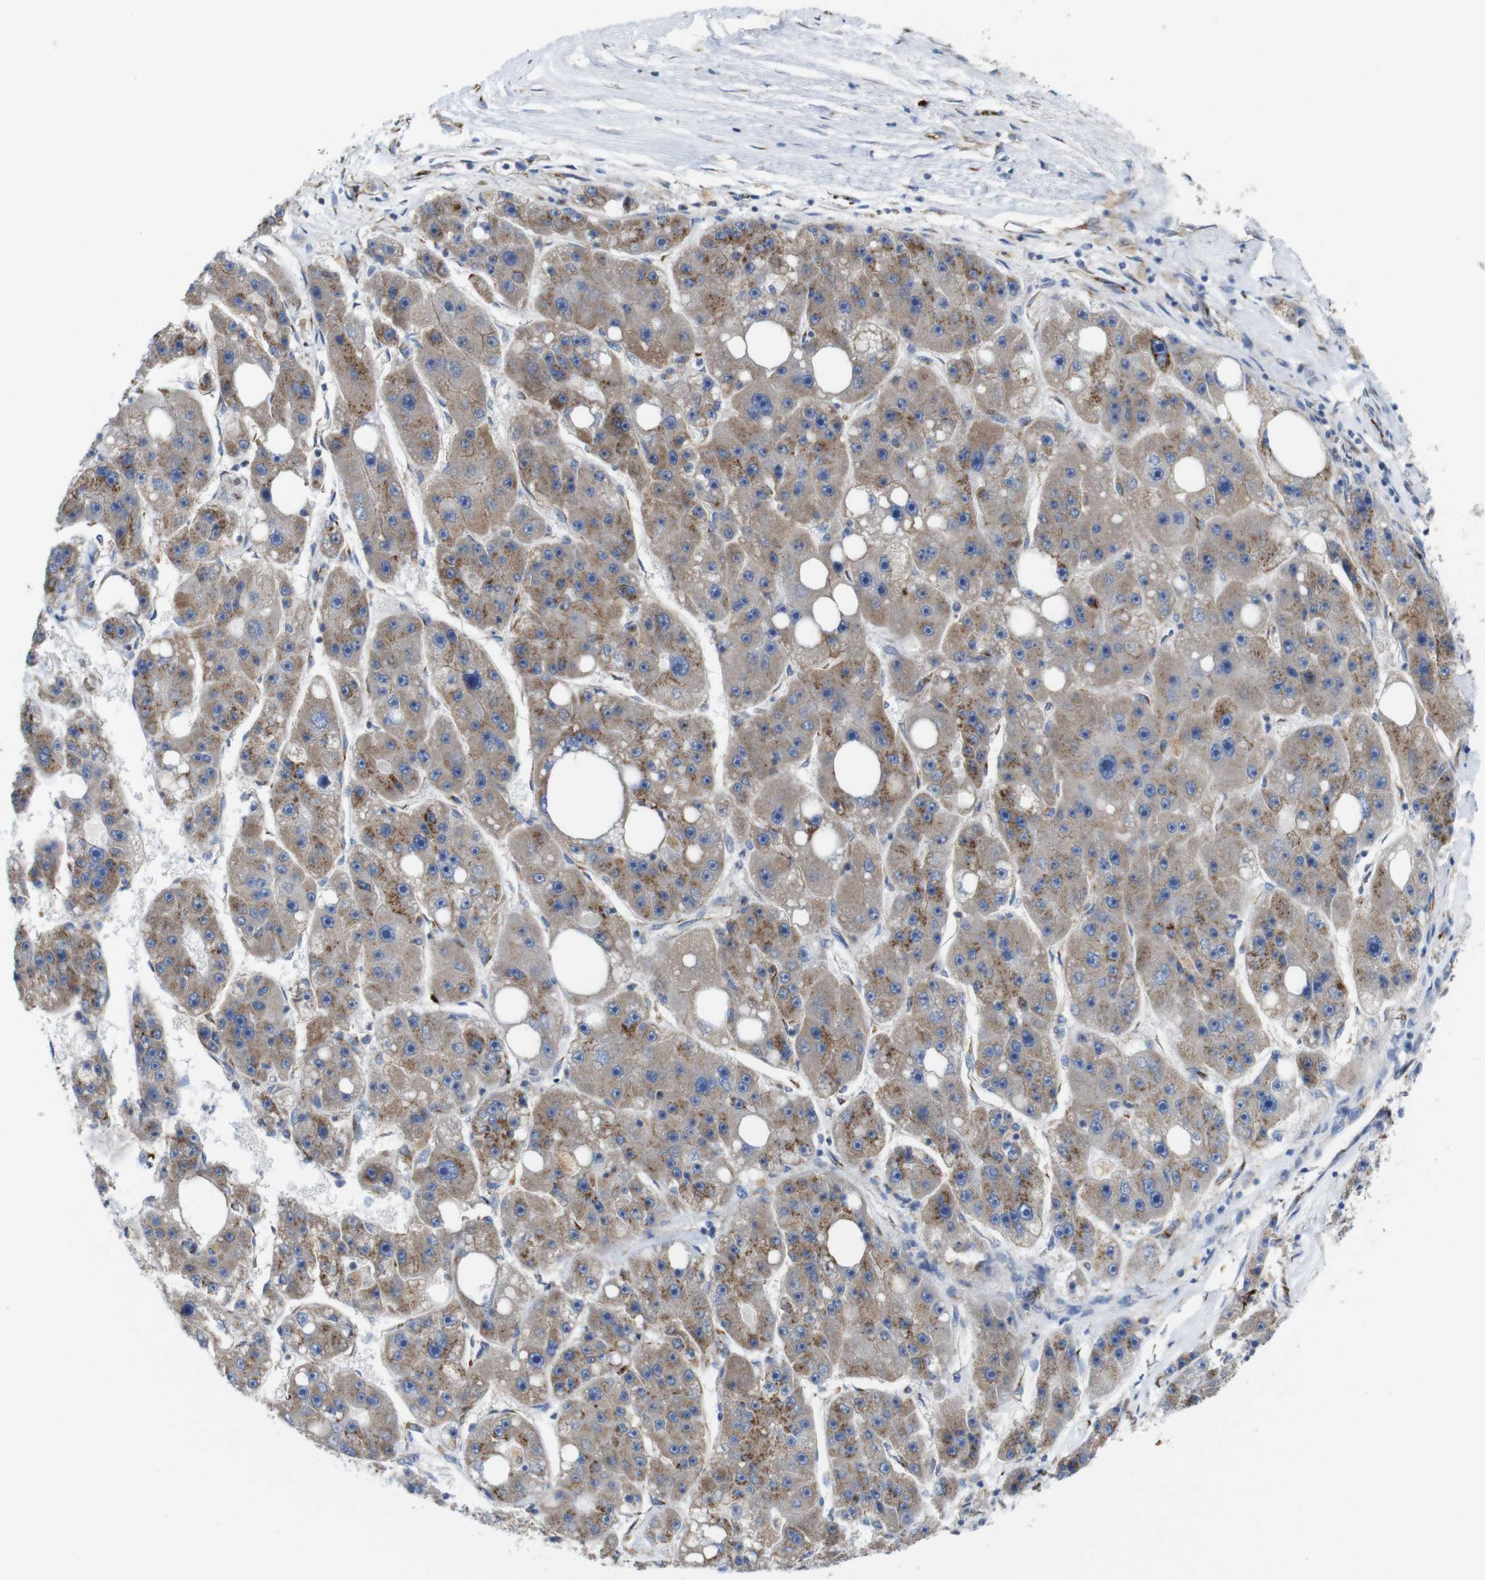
{"staining": {"intensity": "moderate", "quantity": ">75%", "location": "cytoplasmic/membranous"}, "tissue": "liver cancer", "cell_type": "Tumor cells", "image_type": "cancer", "snomed": [{"axis": "morphology", "description": "Carcinoma, Hepatocellular, NOS"}, {"axis": "topography", "description": "Liver"}], "caption": "Protein expression analysis of liver cancer shows moderate cytoplasmic/membranous staining in approximately >75% of tumor cells. (DAB (3,3'-diaminobenzidine) IHC, brown staining for protein, blue staining for nuclei).", "gene": "EFCAB14", "patient": {"sex": "female", "age": 61}}